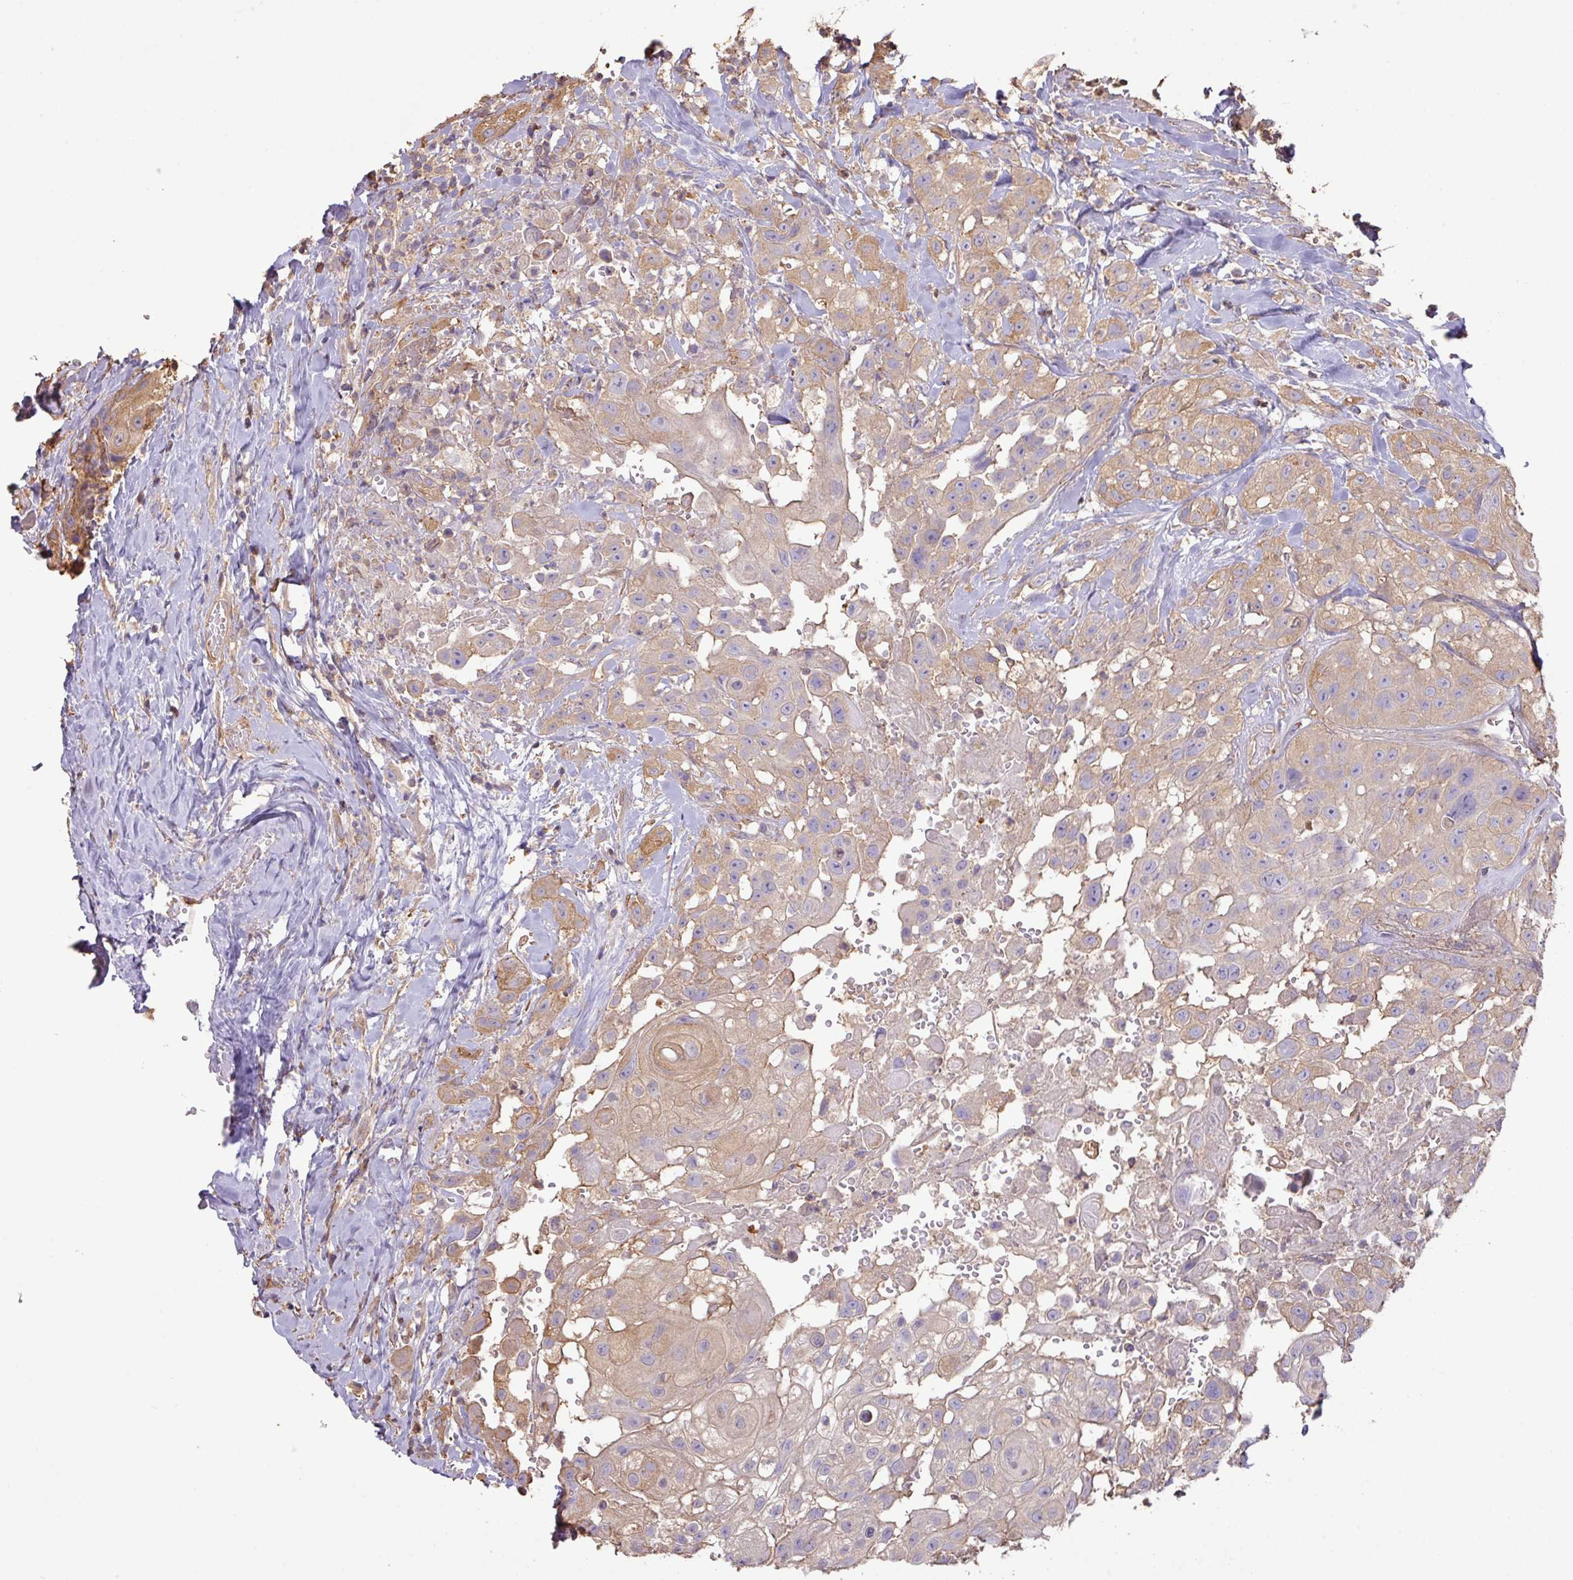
{"staining": {"intensity": "weak", "quantity": ">75%", "location": "cytoplasmic/membranous"}, "tissue": "head and neck cancer", "cell_type": "Tumor cells", "image_type": "cancer", "snomed": [{"axis": "morphology", "description": "Squamous cell carcinoma, NOS"}, {"axis": "topography", "description": "Head-Neck"}], "caption": "Human head and neck cancer (squamous cell carcinoma) stained with a protein marker demonstrates weak staining in tumor cells.", "gene": "CALML4", "patient": {"sex": "male", "age": 83}}